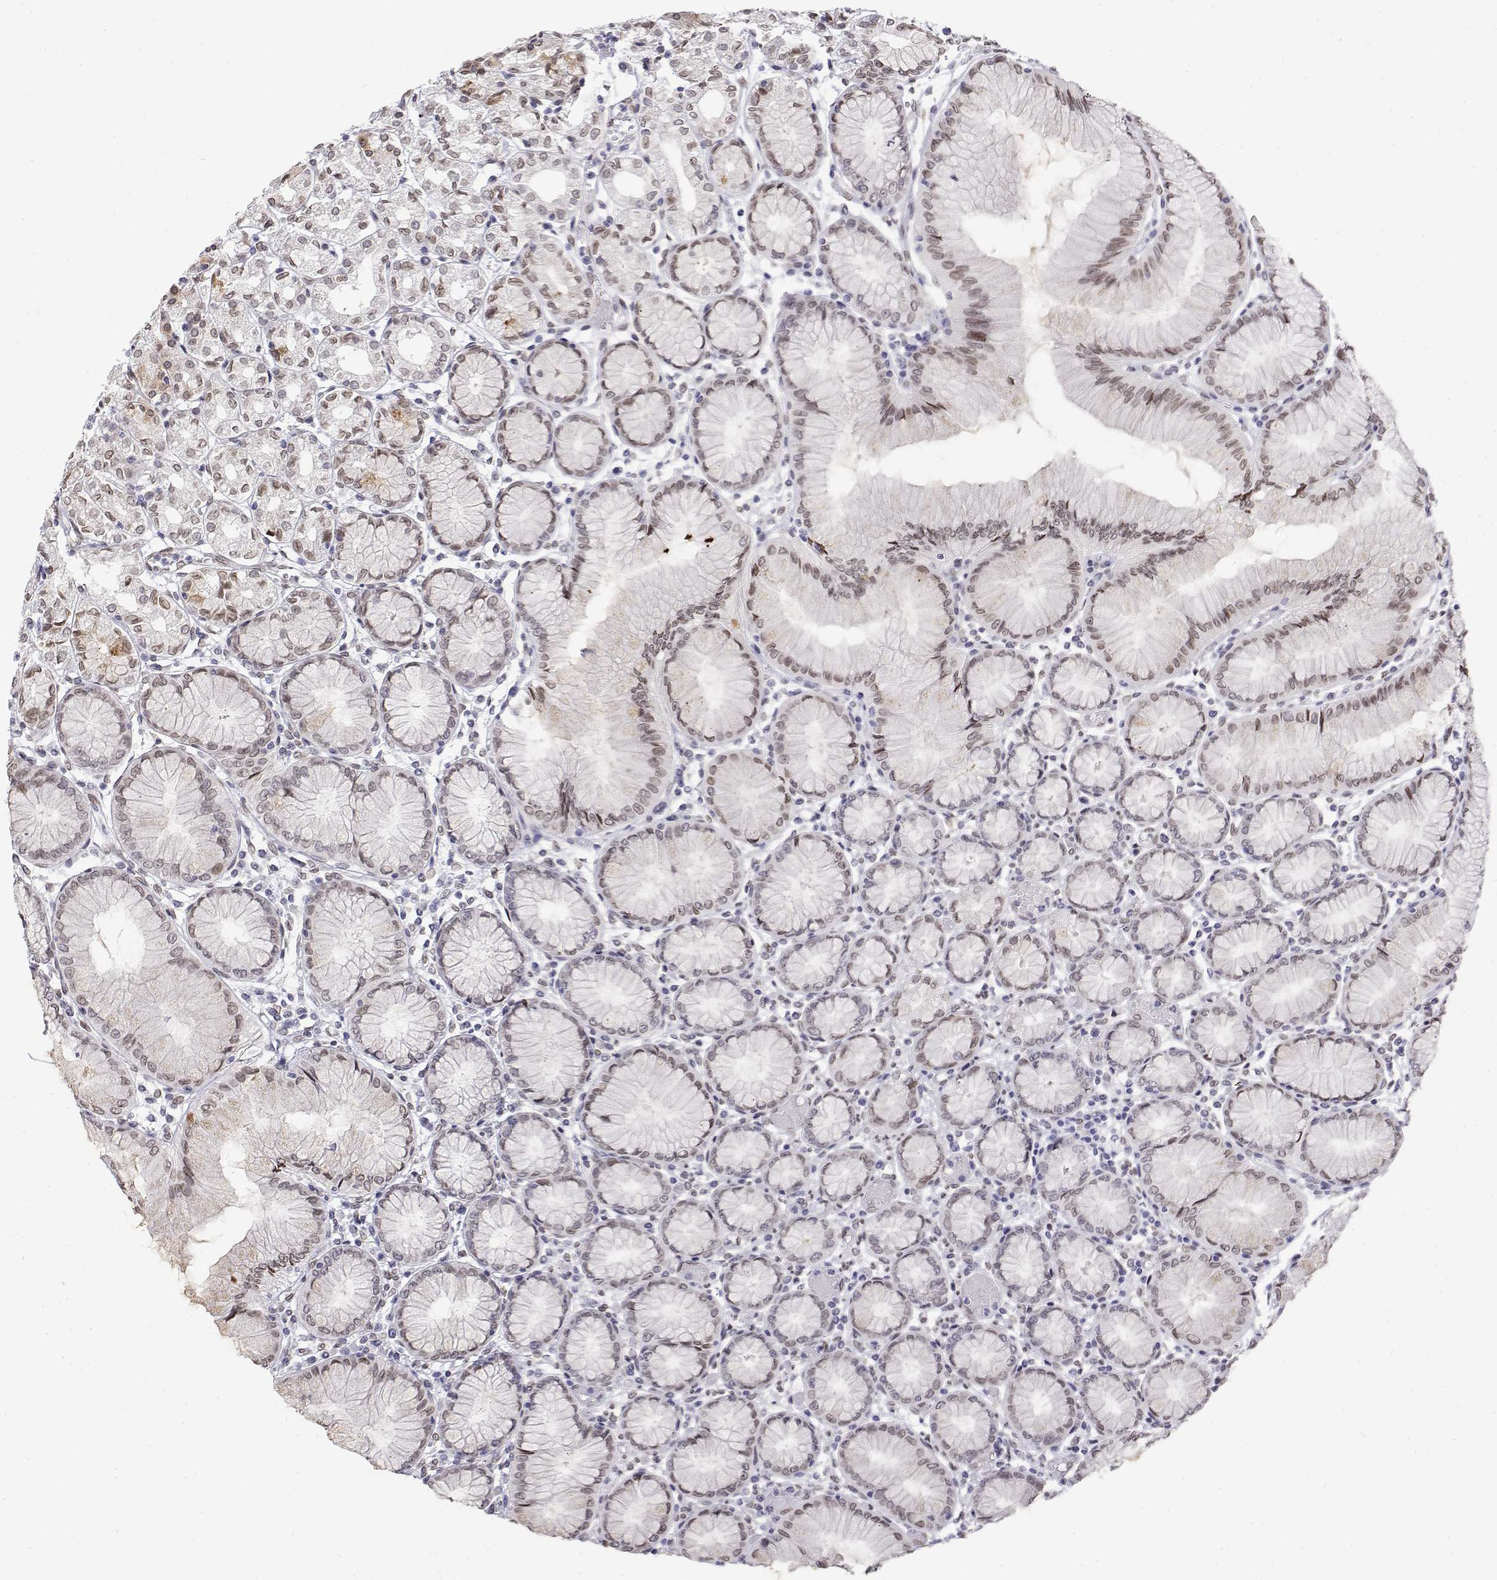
{"staining": {"intensity": "weak", "quantity": "25%-75%", "location": "nuclear"}, "tissue": "stomach", "cell_type": "Glandular cells", "image_type": "normal", "snomed": [{"axis": "morphology", "description": "Normal tissue, NOS"}, {"axis": "topography", "description": "Stomach"}], "caption": "Immunohistochemical staining of benign human stomach displays 25%-75% levels of weak nuclear protein staining in approximately 25%-75% of glandular cells.", "gene": "ZNF532", "patient": {"sex": "female", "age": 57}}